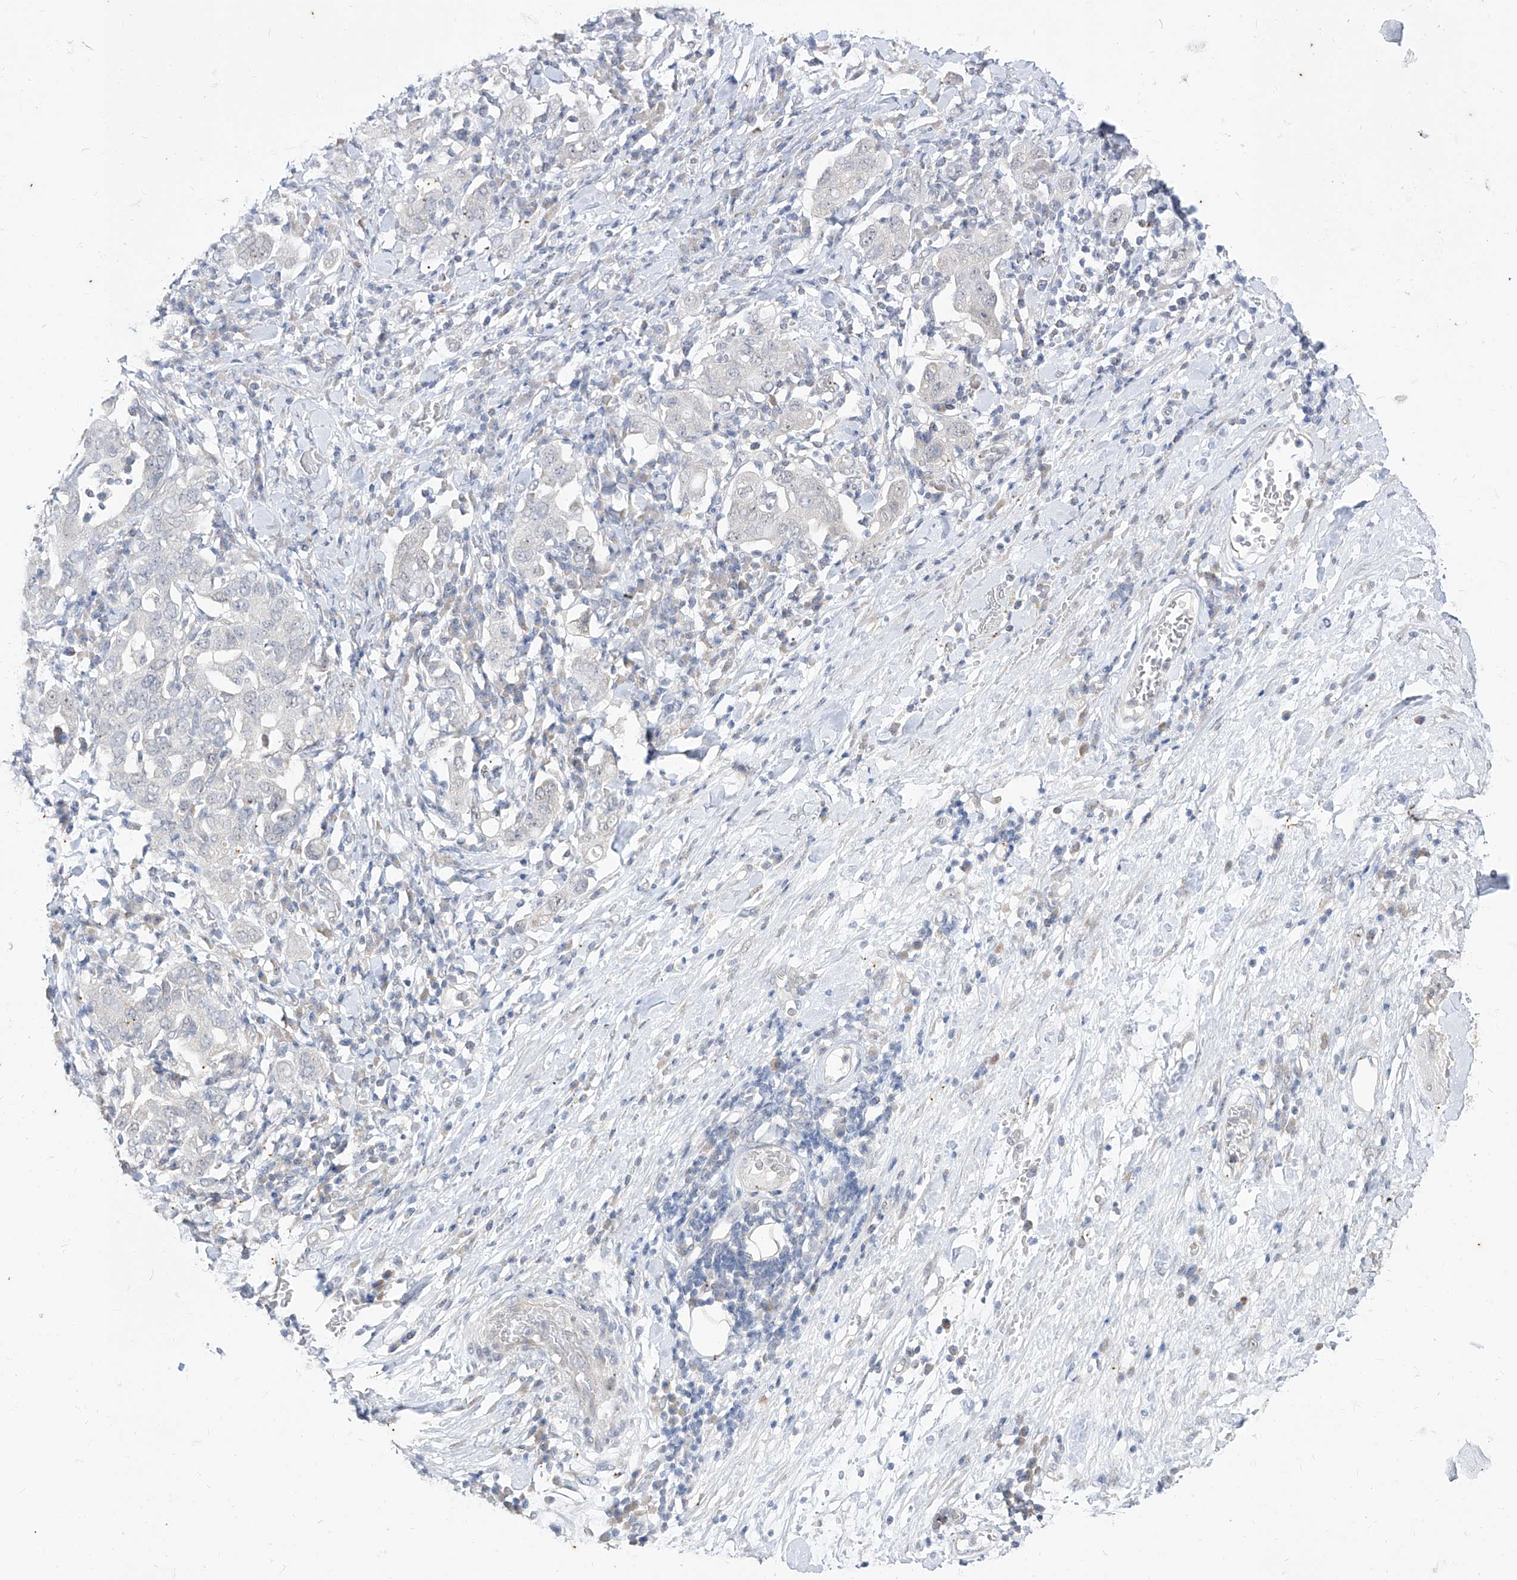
{"staining": {"intensity": "negative", "quantity": "none", "location": "none"}, "tissue": "stomach cancer", "cell_type": "Tumor cells", "image_type": "cancer", "snomed": [{"axis": "morphology", "description": "Adenocarcinoma, NOS"}, {"axis": "topography", "description": "Stomach, upper"}], "caption": "The IHC image has no significant staining in tumor cells of stomach cancer tissue. (IHC, brightfield microscopy, high magnification).", "gene": "PHF20L1", "patient": {"sex": "male", "age": 62}}